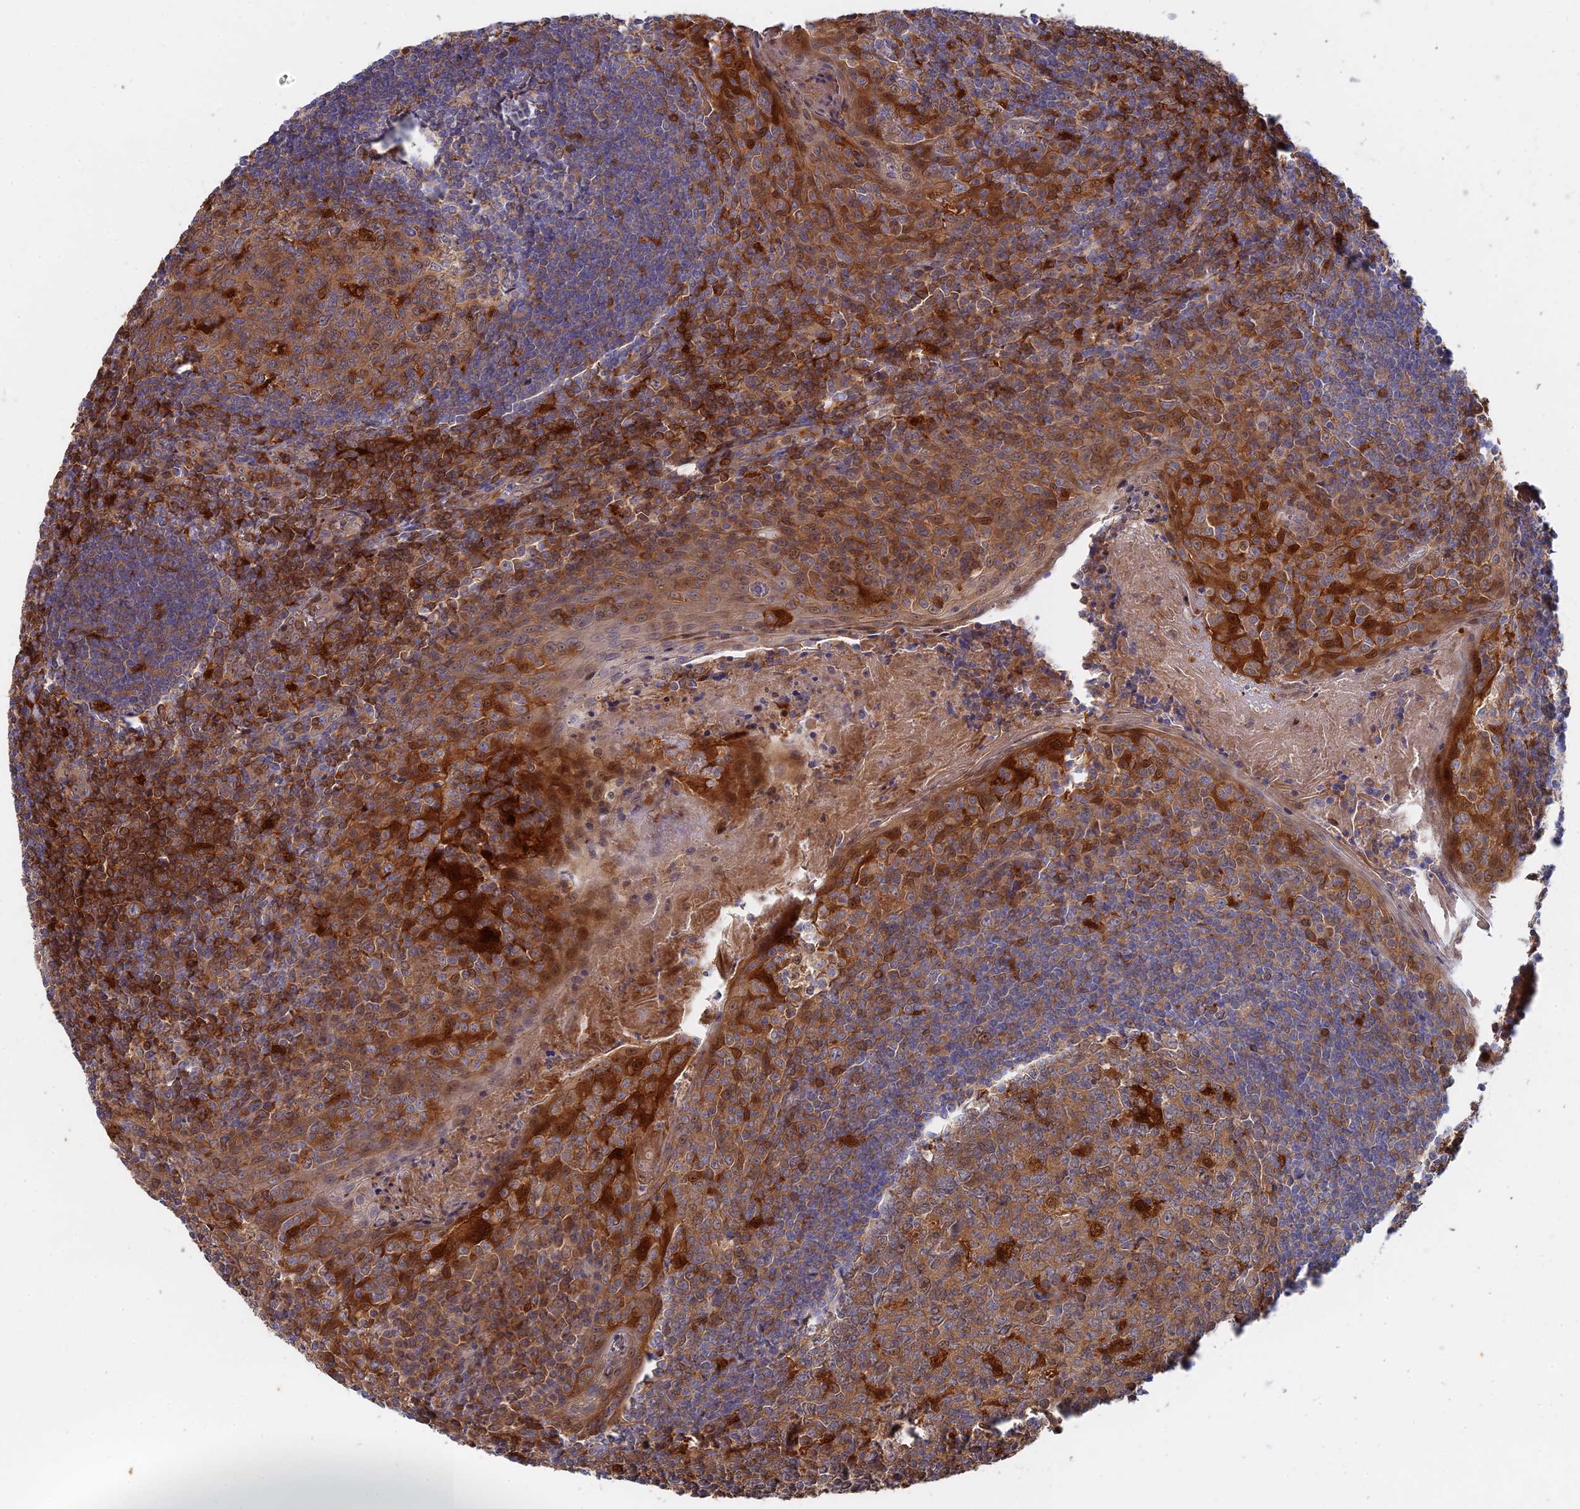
{"staining": {"intensity": "moderate", "quantity": ">75%", "location": "cytoplasmic/membranous"}, "tissue": "tonsil", "cell_type": "Germinal center cells", "image_type": "normal", "snomed": [{"axis": "morphology", "description": "Normal tissue, NOS"}, {"axis": "topography", "description": "Tonsil"}], "caption": "Immunohistochemical staining of unremarkable human tonsil exhibits medium levels of moderate cytoplasmic/membranous staining in about >75% of germinal center cells.", "gene": "BLVRA", "patient": {"sex": "male", "age": 27}}